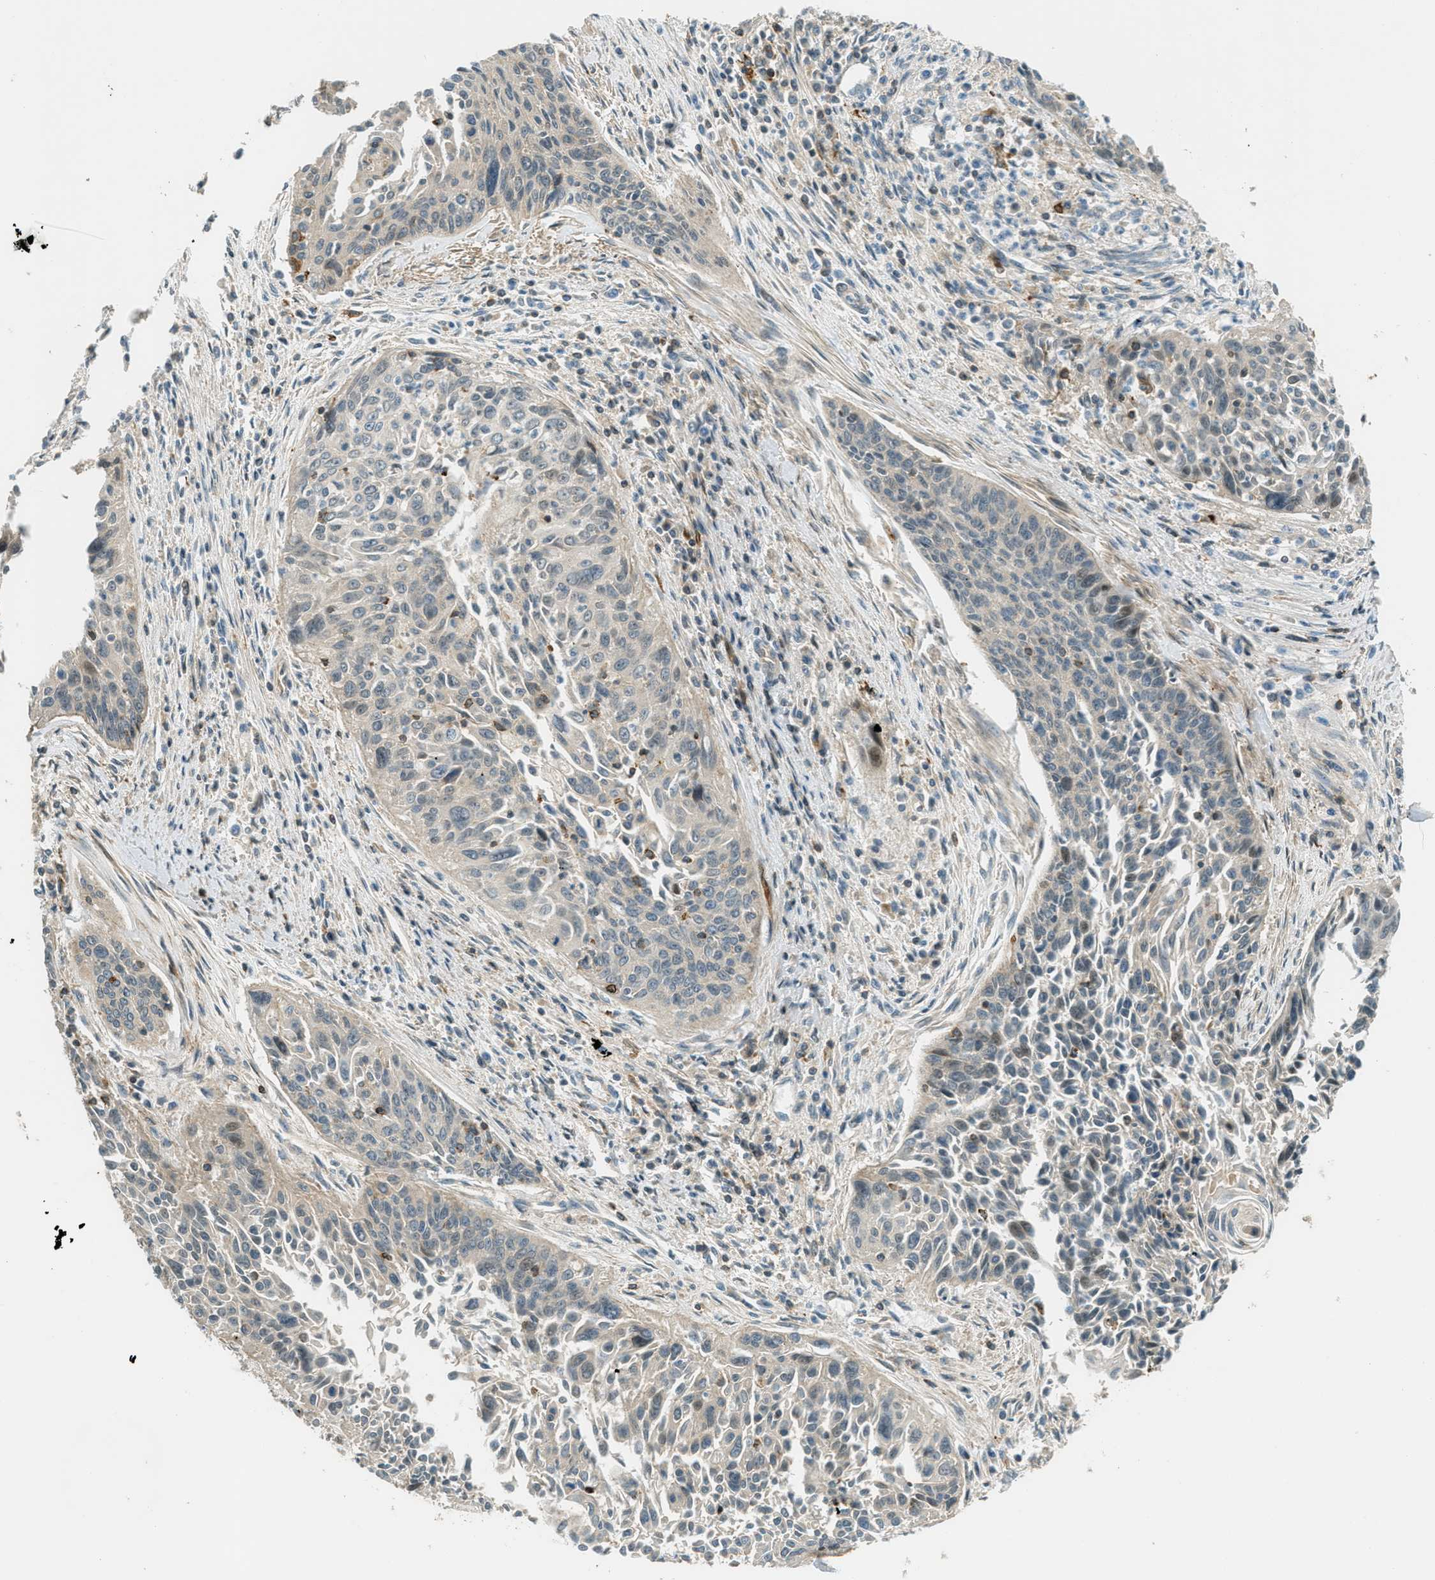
{"staining": {"intensity": "negative", "quantity": "none", "location": "none"}, "tissue": "cervical cancer", "cell_type": "Tumor cells", "image_type": "cancer", "snomed": [{"axis": "morphology", "description": "Squamous cell carcinoma, NOS"}, {"axis": "topography", "description": "Cervix"}], "caption": "Micrograph shows no significant protein expression in tumor cells of cervical squamous cell carcinoma. (DAB (3,3'-diaminobenzidine) IHC visualized using brightfield microscopy, high magnification).", "gene": "PTPN23", "patient": {"sex": "female", "age": 55}}